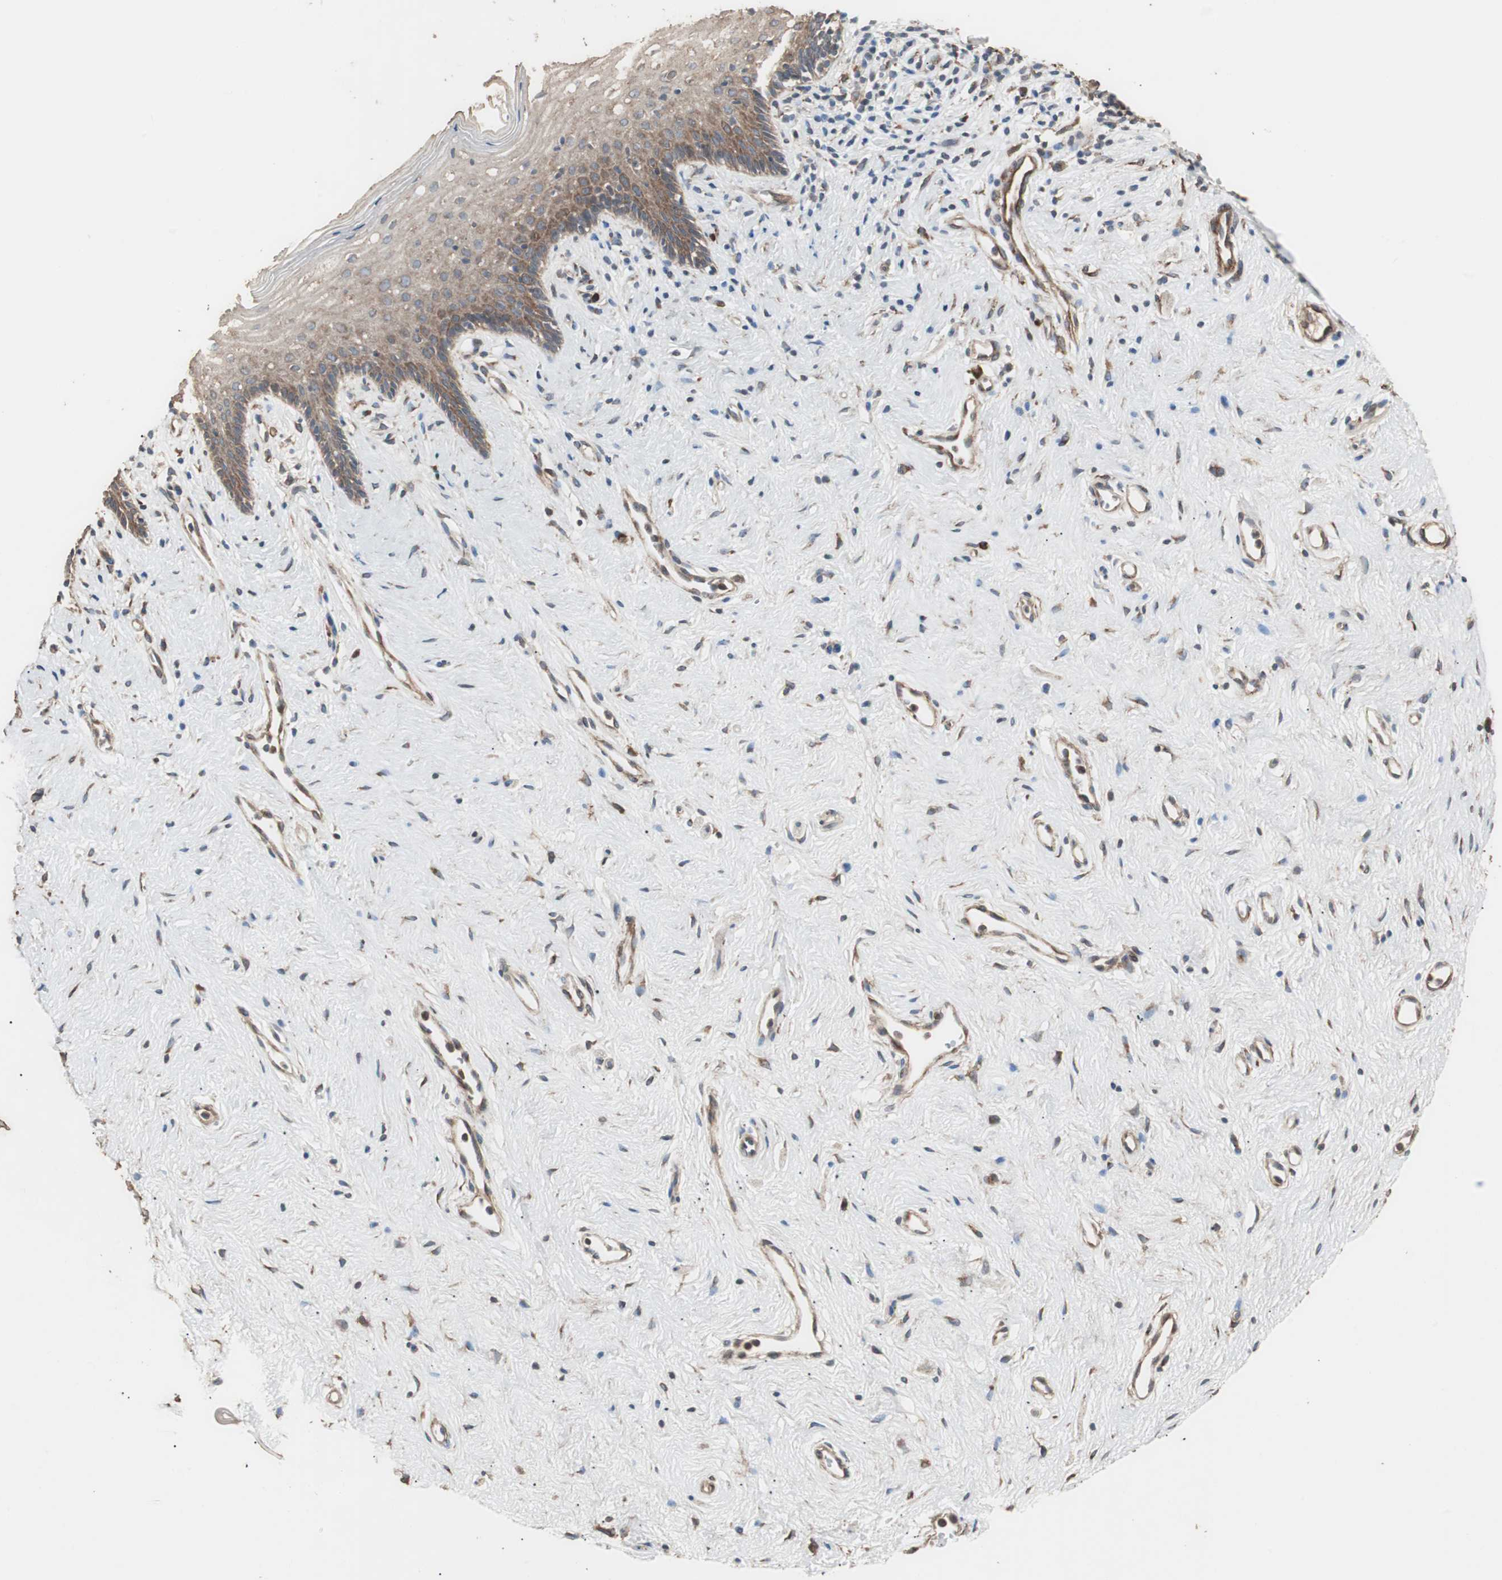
{"staining": {"intensity": "moderate", "quantity": ">75%", "location": "cytoplasmic/membranous"}, "tissue": "vagina", "cell_type": "Squamous epithelial cells", "image_type": "normal", "snomed": [{"axis": "morphology", "description": "Normal tissue, NOS"}, {"axis": "topography", "description": "Vagina"}], "caption": "Squamous epithelial cells demonstrate moderate cytoplasmic/membranous positivity in about >75% of cells in benign vagina.", "gene": "LZTS1", "patient": {"sex": "female", "age": 44}}